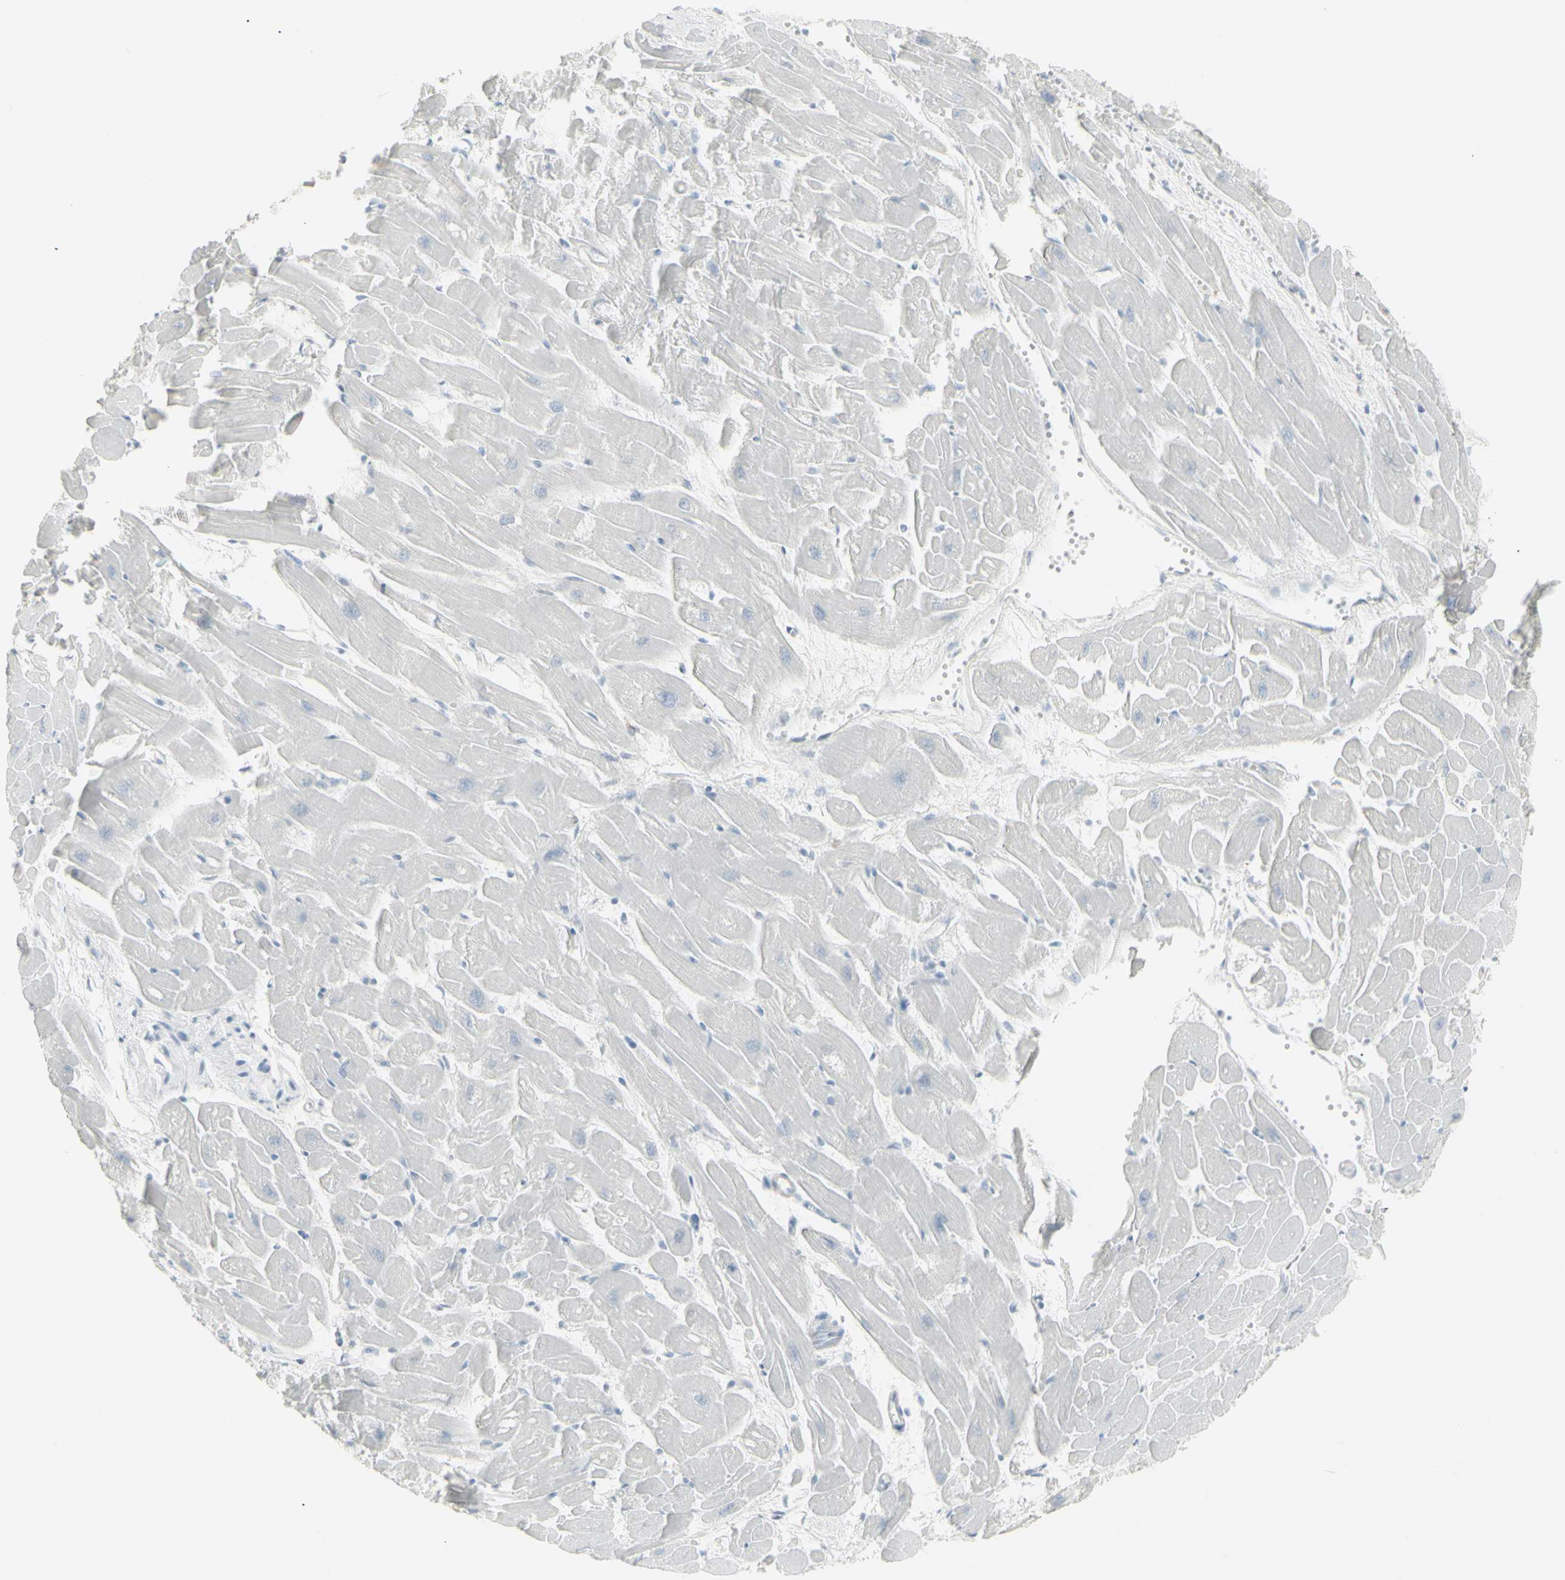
{"staining": {"intensity": "negative", "quantity": "none", "location": "none"}, "tissue": "heart muscle", "cell_type": "Cardiomyocytes", "image_type": "normal", "snomed": [{"axis": "morphology", "description": "Normal tissue, NOS"}, {"axis": "topography", "description": "Heart"}], "caption": "There is no significant positivity in cardiomyocytes of heart muscle. (Immunohistochemistry, brightfield microscopy, high magnification).", "gene": "YBX2", "patient": {"sex": "female", "age": 19}}